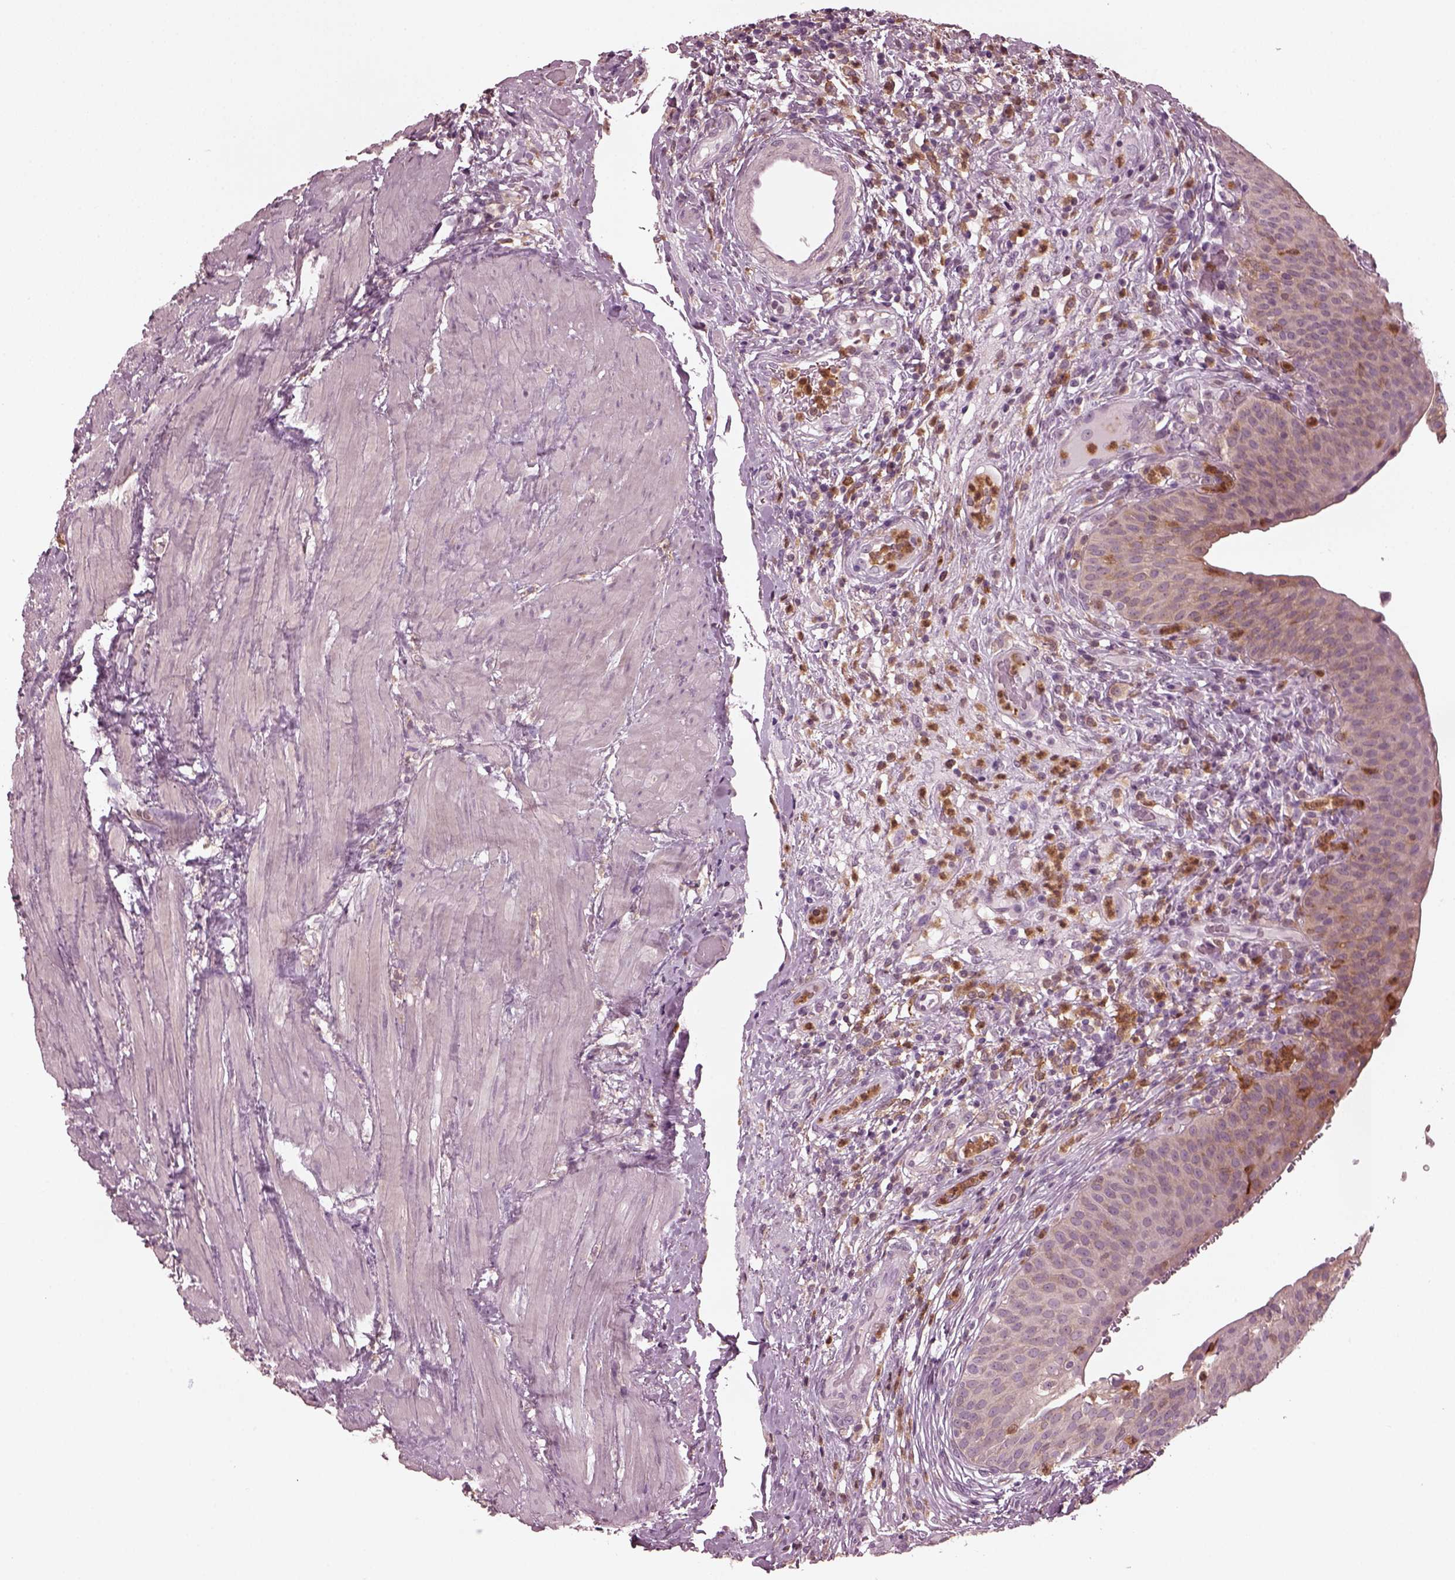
{"staining": {"intensity": "negative", "quantity": "none", "location": "none"}, "tissue": "urinary bladder", "cell_type": "Urothelial cells", "image_type": "normal", "snomed": [{"axis": "morphology", "description": "Normal tissue, NOS"}, {"axis": "topography", "description": "Urinary bladder"}], "caption": "High power microscopy image of an IHC histopathology image of normal urinary bladder, revealing no significant staining in urothelial cells. The staining is performed using DAB brown chromogen with nuclei counter-stained in using hematoxylin.", "gene": "PSTPIP2", "patient": {"sex": "male", "age": 66}}